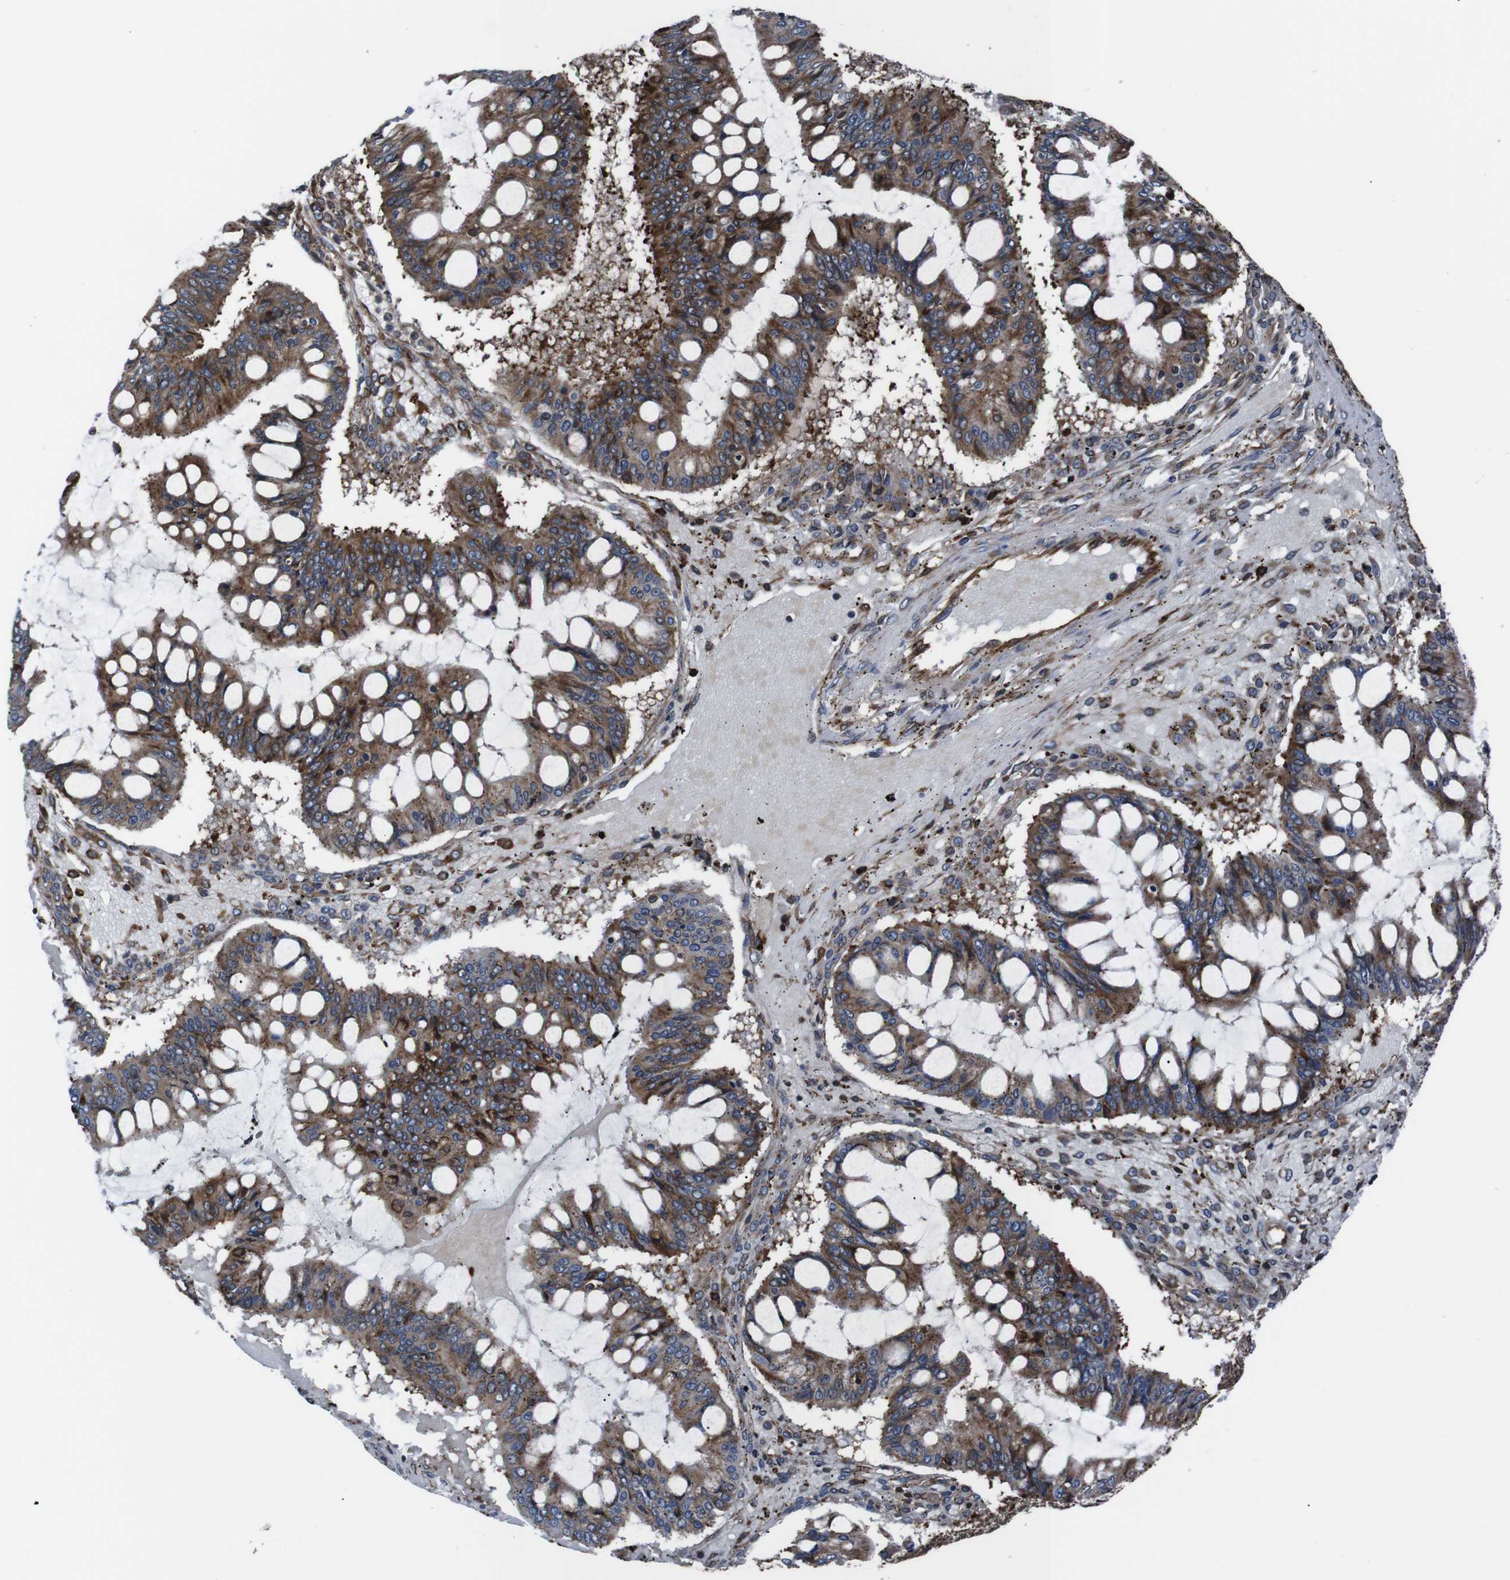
{"staining": {"intensity": "moderate", "quantity": ">75%", "location": "cytoplasmic/membranous"}, "tissue": "ovarian cancer", "cell_type": "Tumor cells", "image_type": "cancer", "snomed": [{"axis": "morphology", "description": "Cystadenocarcinoma, mucinous, NOS"}, {"axis": "topography", "description": "Ovary"}], "caption": "Immunohistochemistry photomicrograph of human ovarian mucinous cystadenocarcinoma stained for a protein (brown), which displays medium levels of moderate cytoplasmic/membranous positivity in about >75% of tumor cells.", "gene": "EIF4A2", "patient": {"sex": "female", "age": 73}}